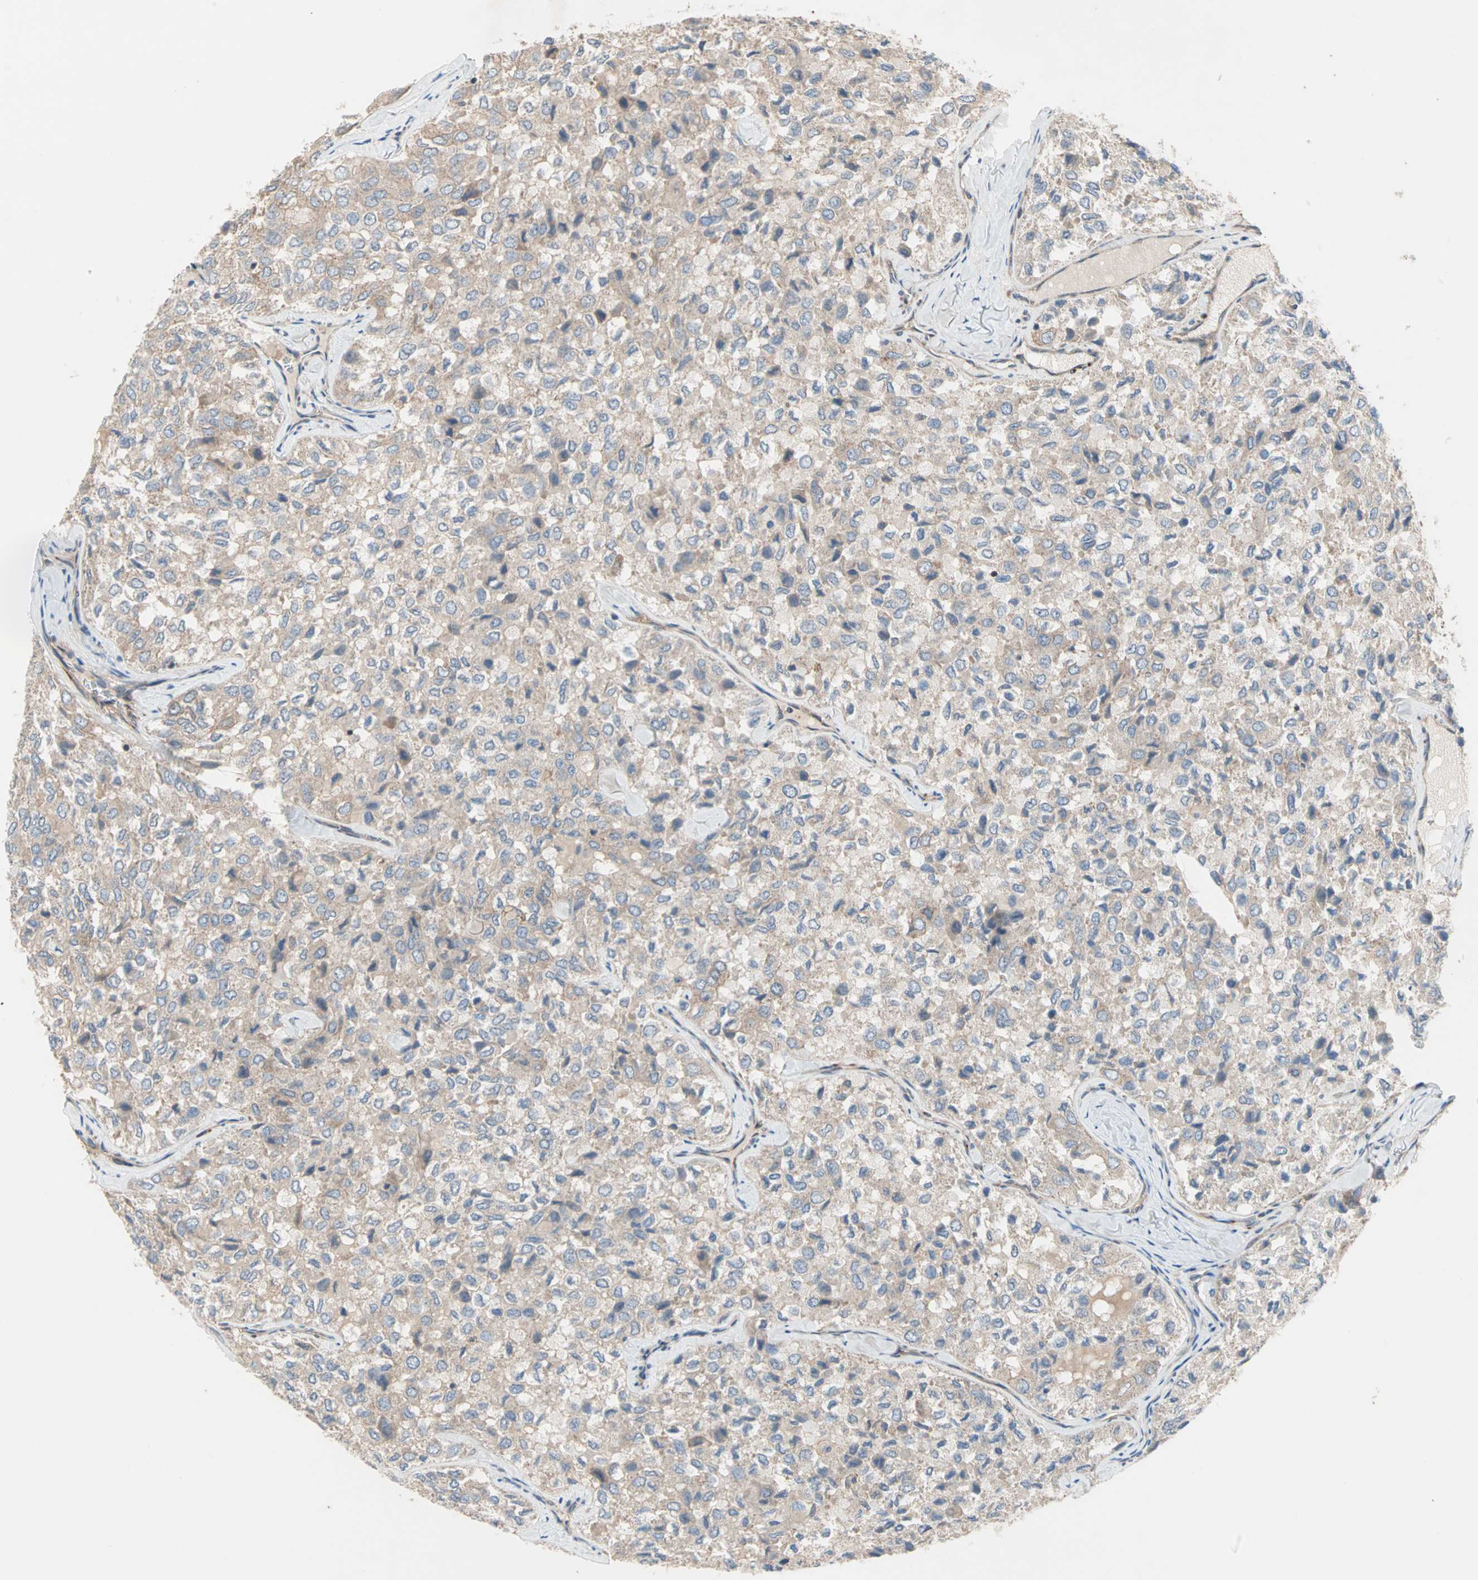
{"staining": {"intensity": "weak", "quantity": "25%-75%", "location": "cytoplasmic/membranous"}, "tissue": "thyroid cancer", "cell_type": "Tumor cells", "image_type": "cancer", "snomed": [{"axis": "morphology", "description": "Follicular adenoma carcinoma, NOS"}, {"axis": "topography", "description": "Thyroid gland"}], "caption": "Protein expression analysis of follicular adenoma carcinoma (thyroid) exhibits weak cytoplasmic/membranous staining in about 25%-75% of tumor cells.", "gene": "PDE8A", "patient": {"sex": "male", "age": 75}}